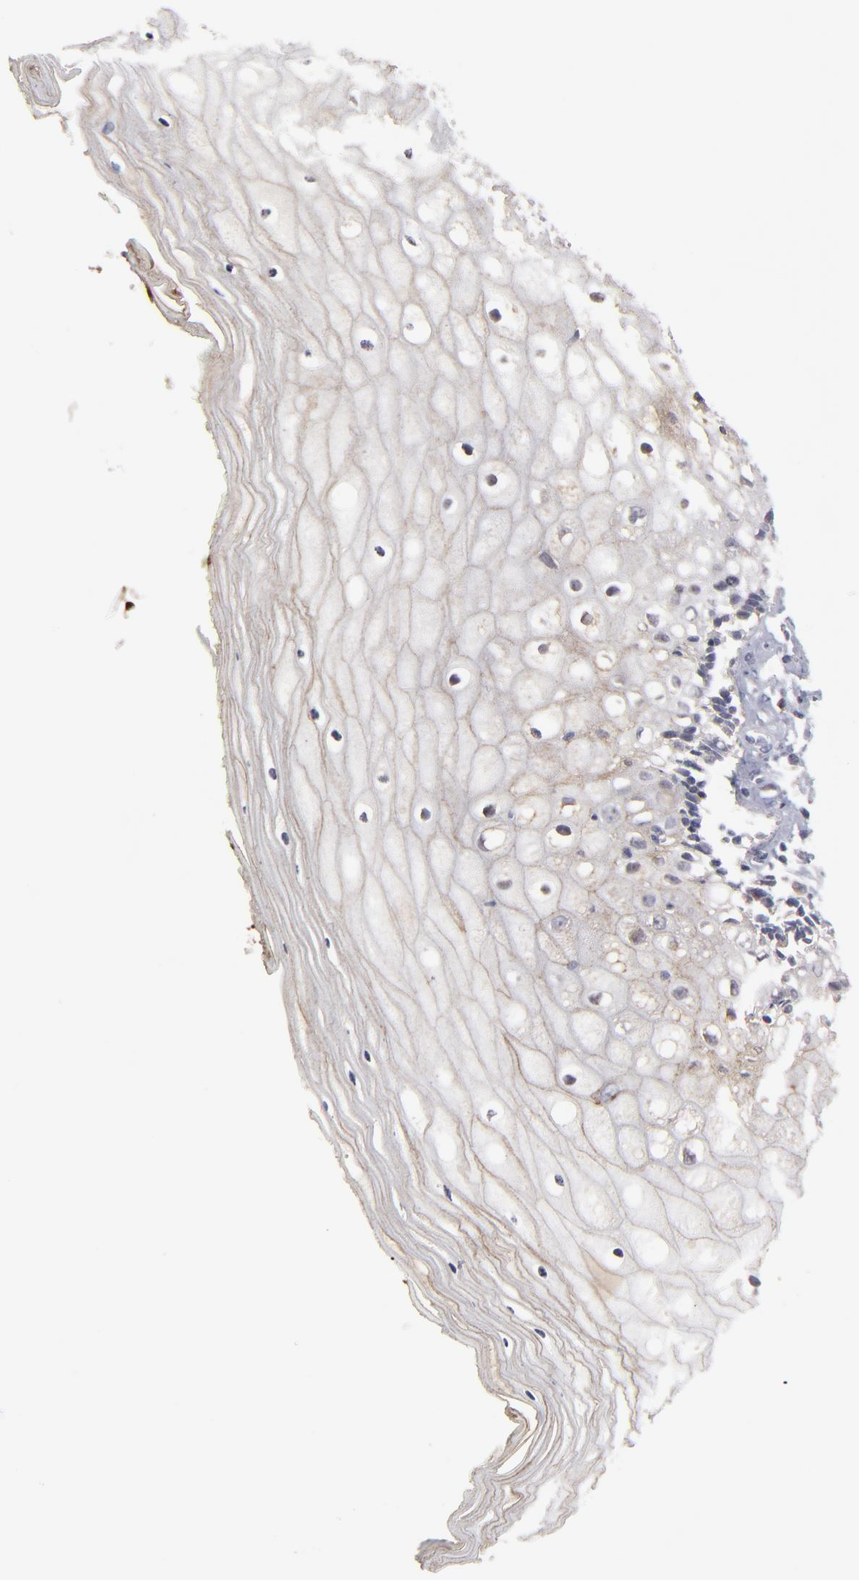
{"staining": {"intensity": "weak", "quantity": "25%-75%", "location": "cytoplasmic/membranous"}, "tissue": "vagina", "cell_type": "Squamous epithelial cells", "image_type": "normal", "snomed": [{"axis": "morphology", "description": "Normal tissue, NOS"}, {"axis": "topography", "description": "Vagina"}], "caption": "Vagina stained with DAB (3,3'-diaminobenzidine) immunohistochemistry shows low levels of weak cytoplasmic/membranous staining in approximately 25%-75% of squamous epithelial cells.", "gene": "GPM6B", "patient": {"sex": "female", "age": 46}}